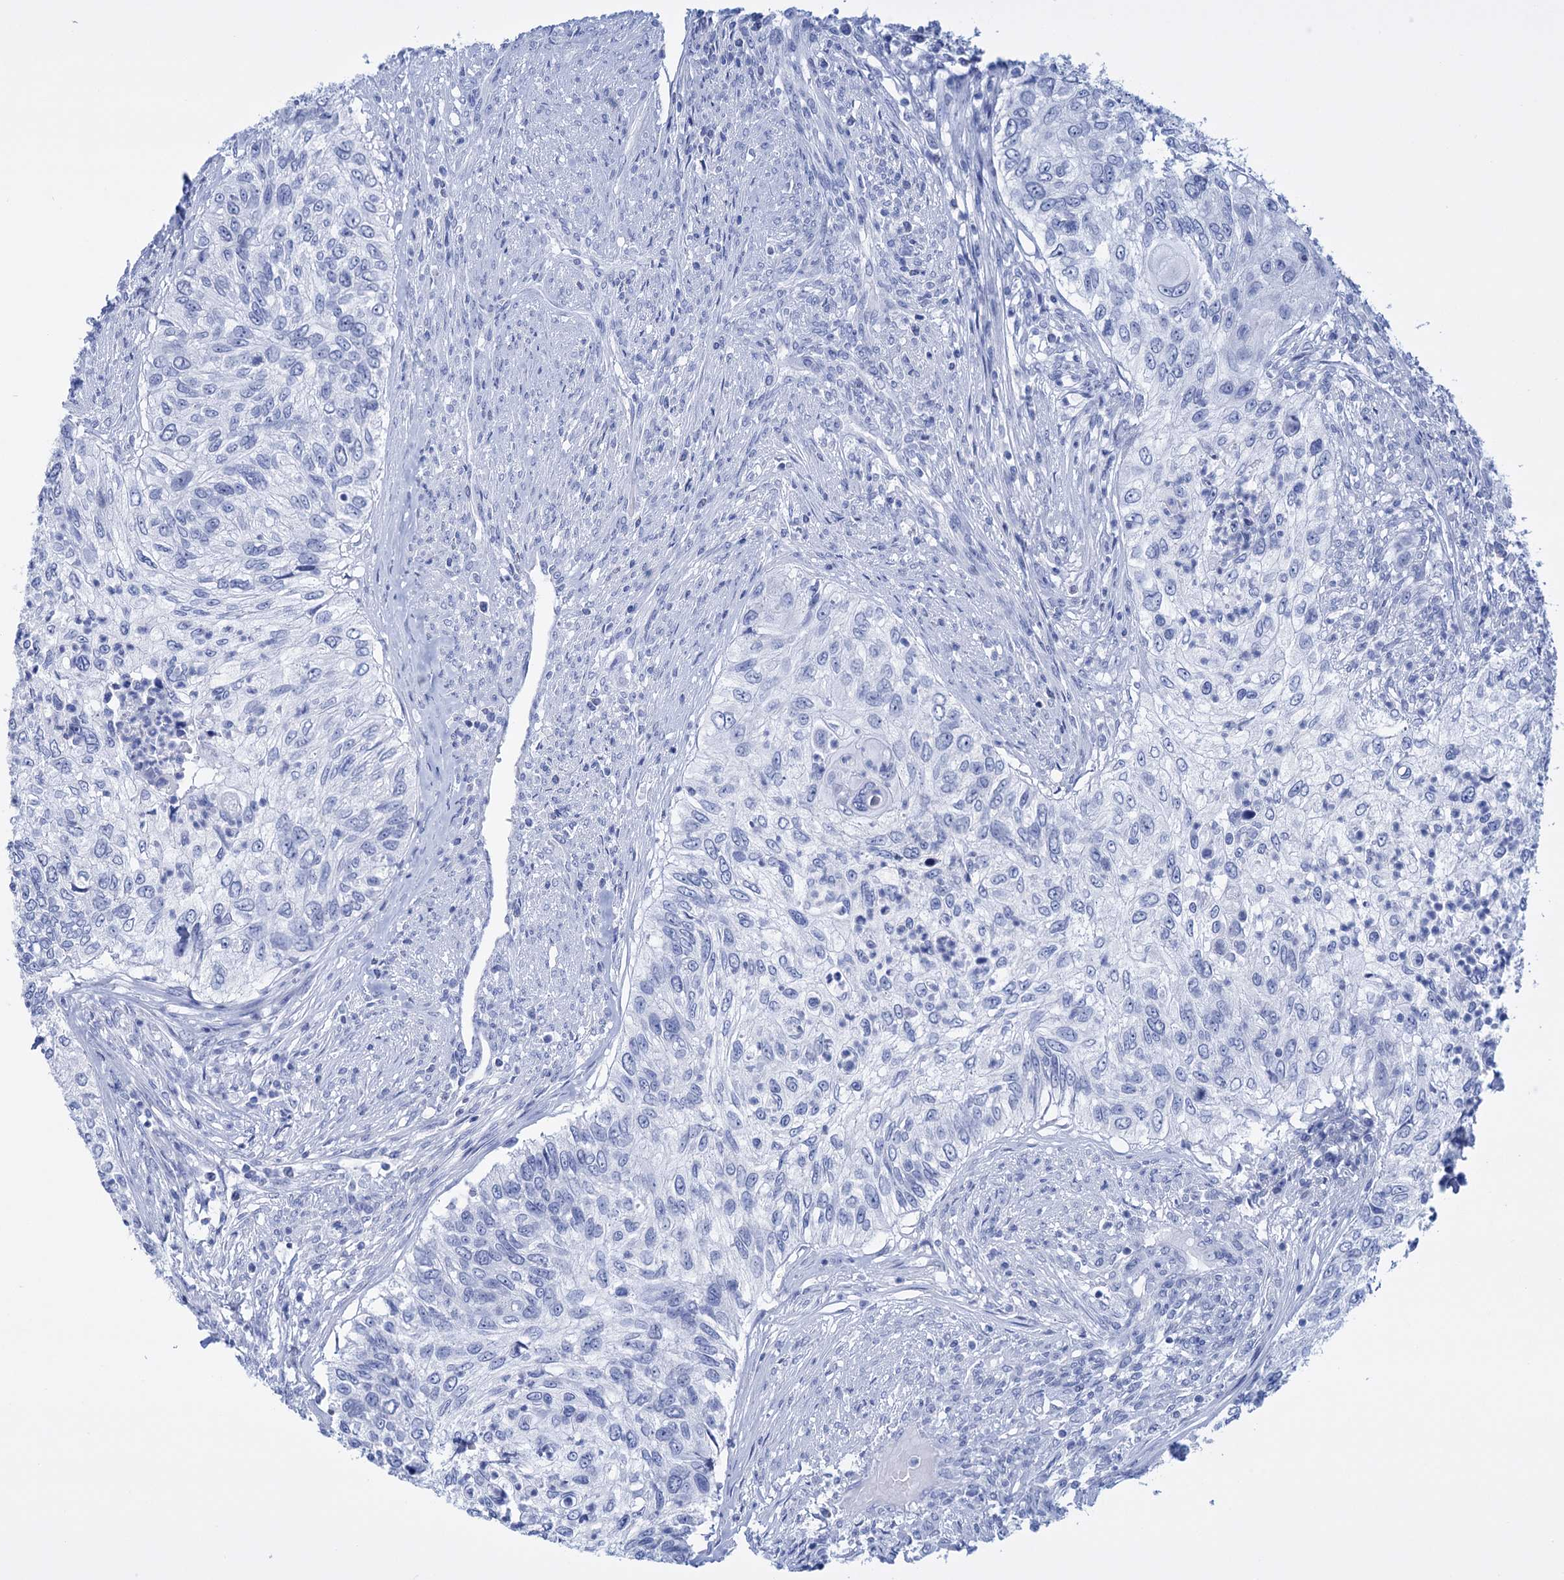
{"staining": {"intensity": "negative", "quantity": "none", "location": "none"}, "tissue": "urothelial cancer", "cell_type": "Tumor cells", "image_type": "cancer", "snomed": [{"axis": "morphology", "description": "Urothelial carcinoma, High grade"}, {"axis": "topography", "description": "Urinary bladder"}], "caption": "Tumor cells are negative for brown protein staining in urothelial cancer.", "gene": "FBXW12", "patient": {"sex": "female", "age": 60}}